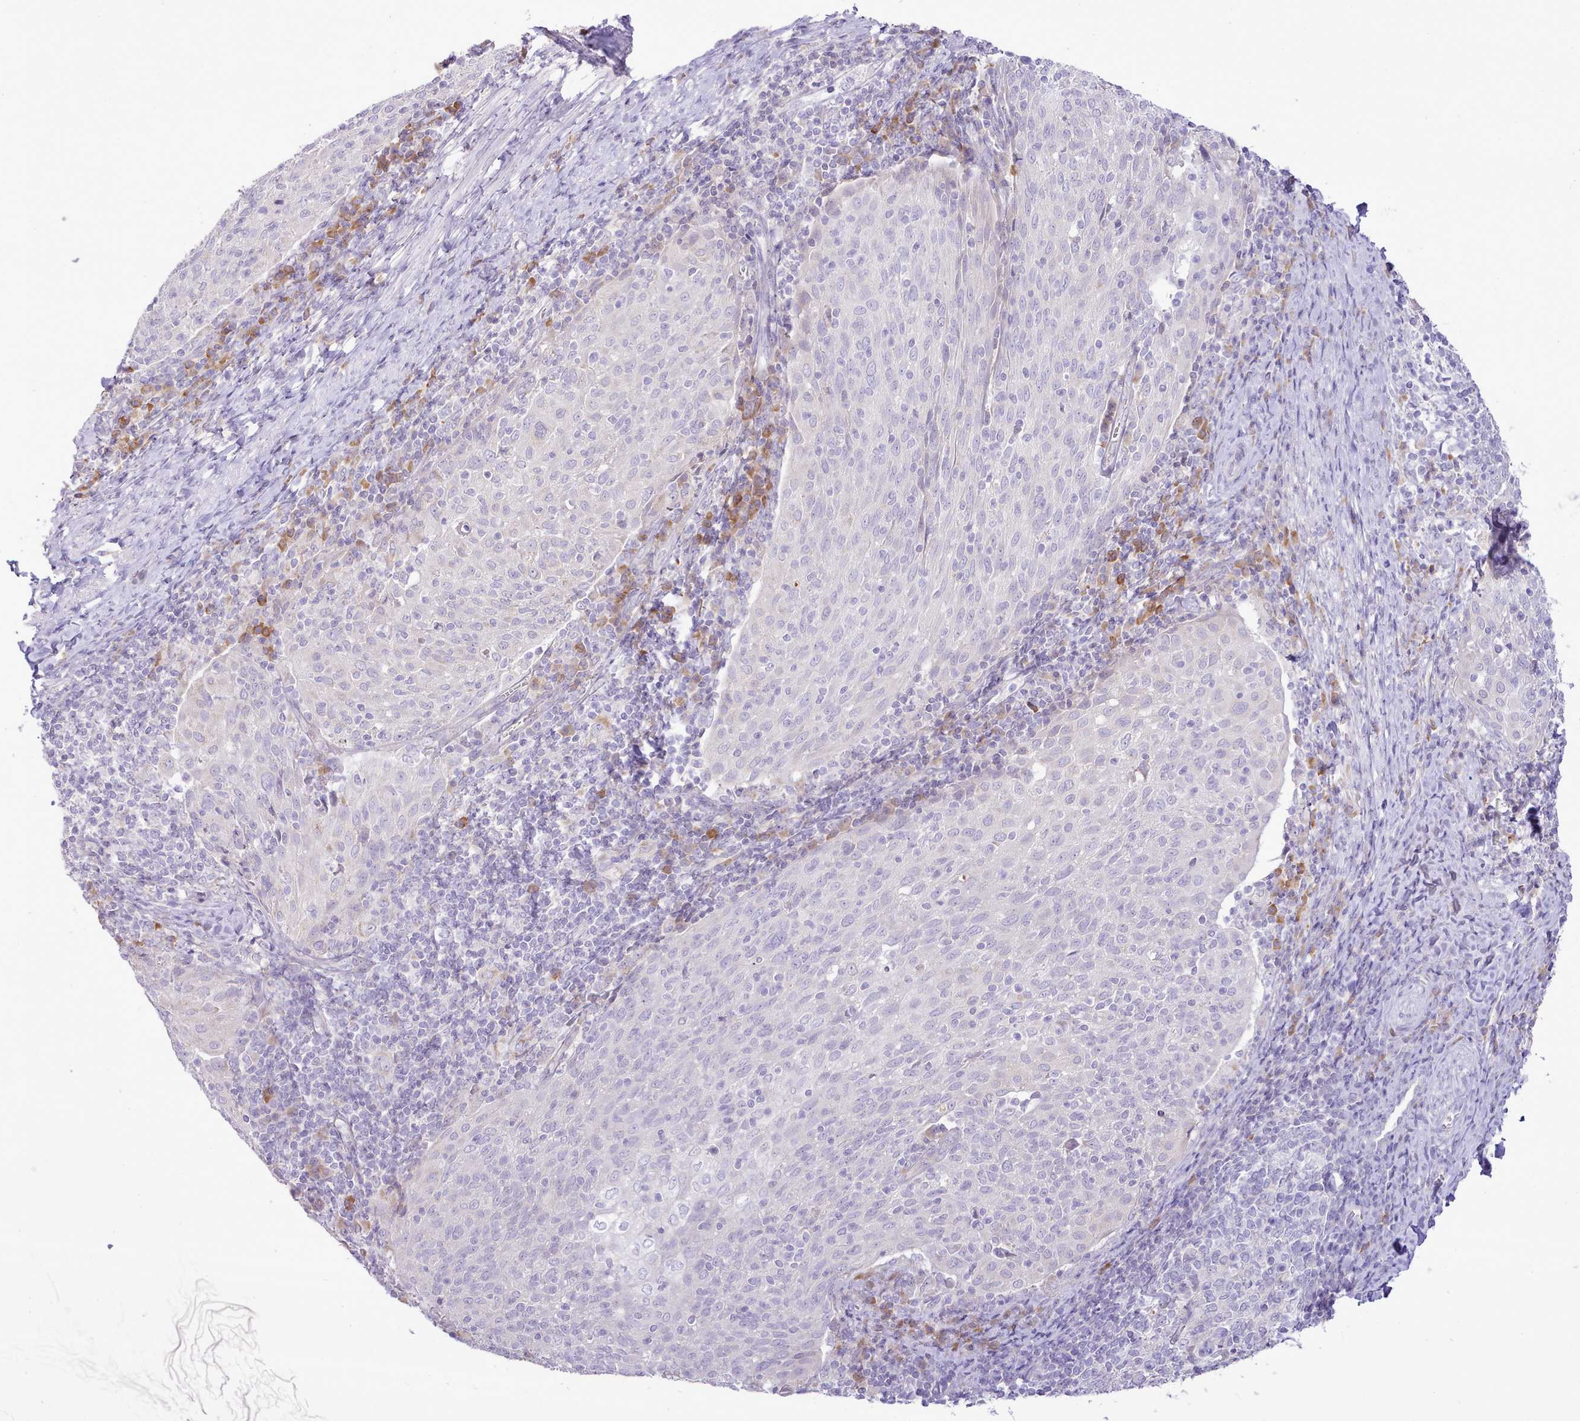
{"staining": {"intensity": "negative", "quantity": "none", "location": "none"}, "tissue": "cervical cancer", "cell_type": "Tumor cells", "image_type": "cancer", "snomed": [{"axis": "morphology", "description": "Squamous cell carcinoma, NOS"}, {"axis": "topography", "description": "Cervix"}], "caption": "A histopathology image of cervical cancer (squamous cell carcinoma) stained for a protein reveals no brown staining in tumor cells. (DAB immunohistochemistry (IHC), high magnification).", "gene": "CCL1", "patient": {"sex": "female", "age": 52}}